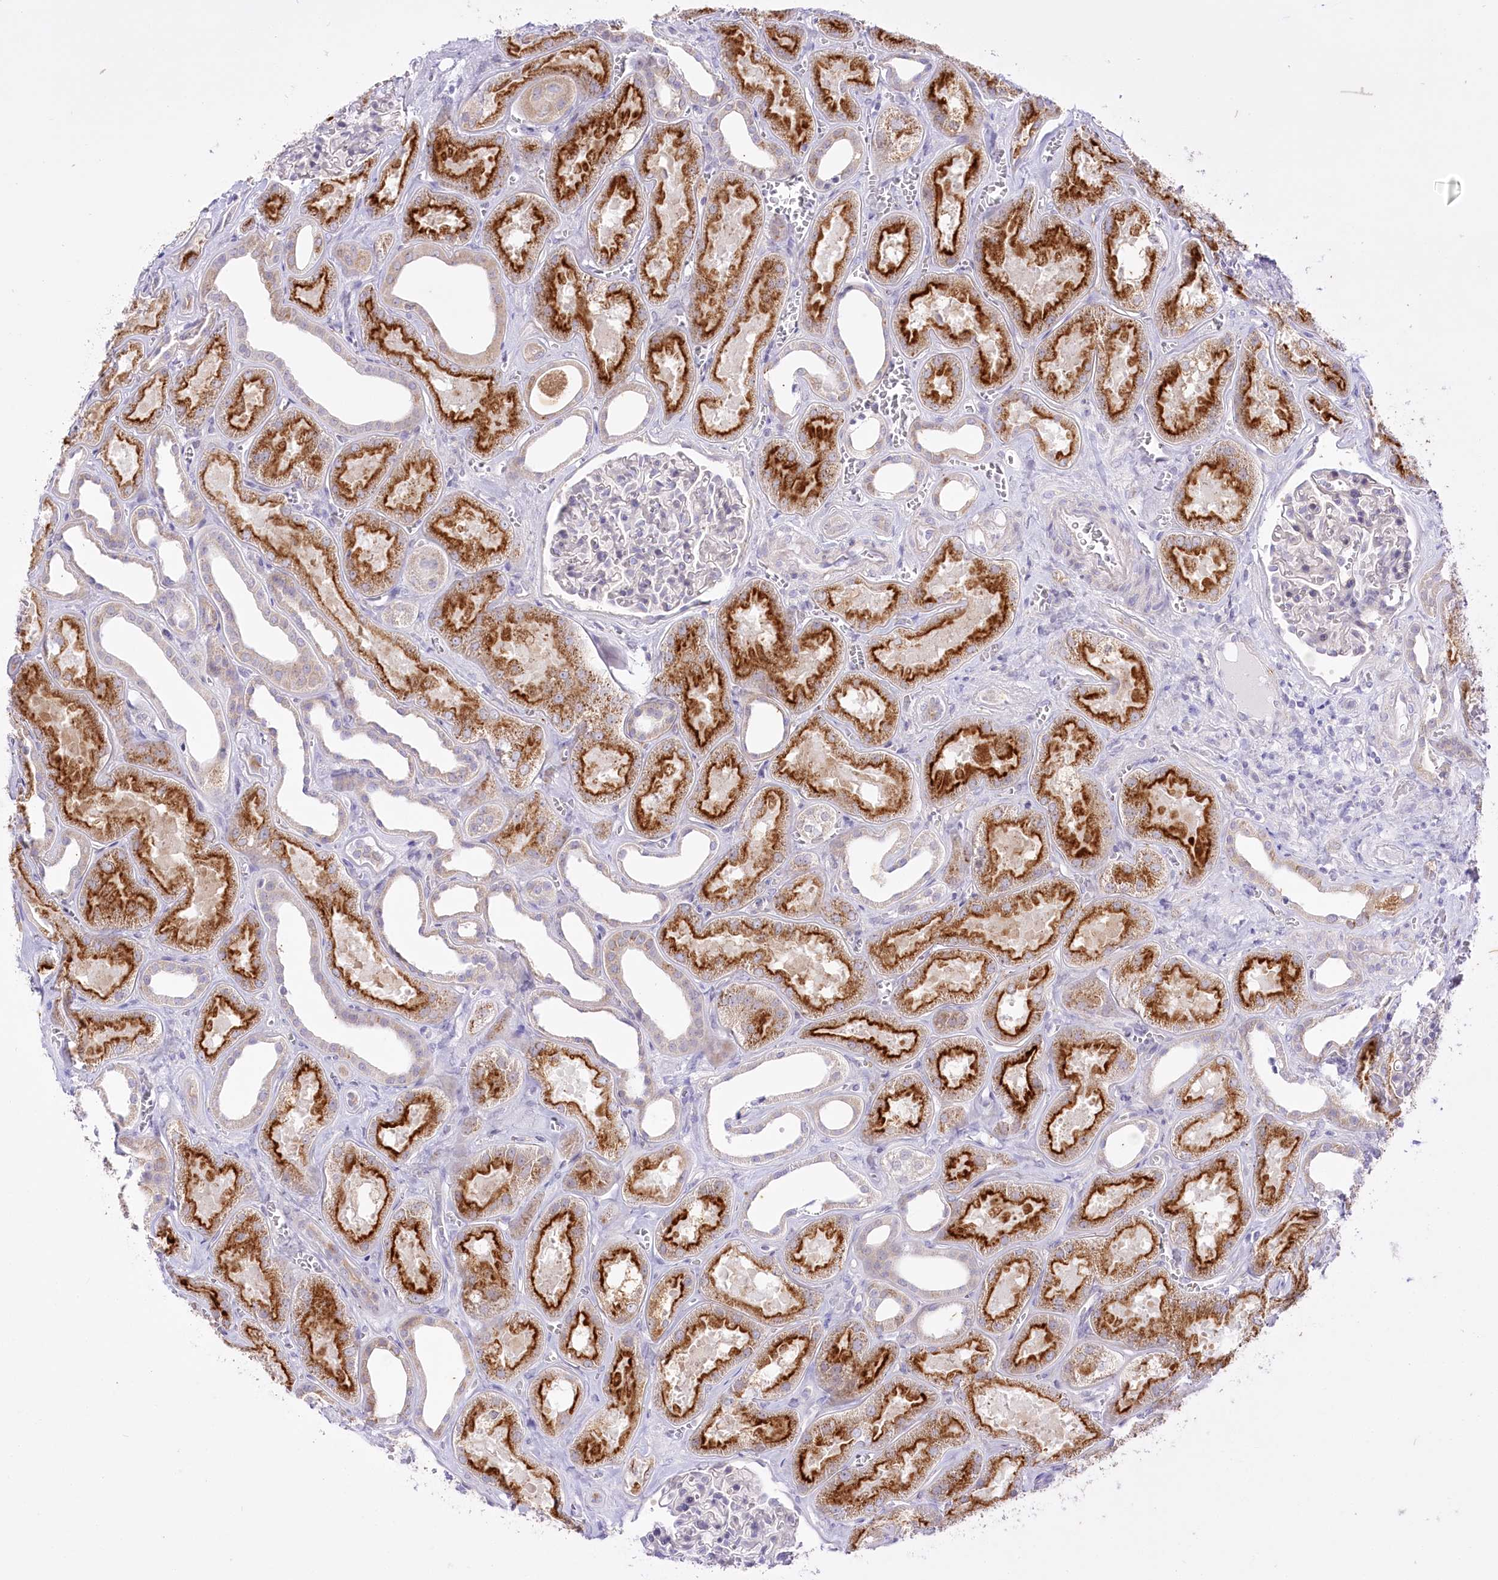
{"staining": {"intensity": "negative", "quantity": "none", "location": "none"}, "tissue": "kidney", "cell_type": "Cells in glomeruli", "image_type": "normal", "snomed": [{"axis": "morphology", "description": "Normal tissue, NOS"}, {"axis": "morphology", "description": "Adenocarcinoma, NOS"}, {"axis": "topography", "description": "Kidney"}], "caption": "IHC of unremarkable human kidney demonstrates no staining in cells in glomeruli. (Stains: DAB (3,3'-diaminobenzidine) immunohistochemistry (IHC) with hematoxylin counter stain, Microscopy: brightfield microscopy at high magnification).", "gene": "BEND7", "patient": {"sex": "female", "age": 68}}